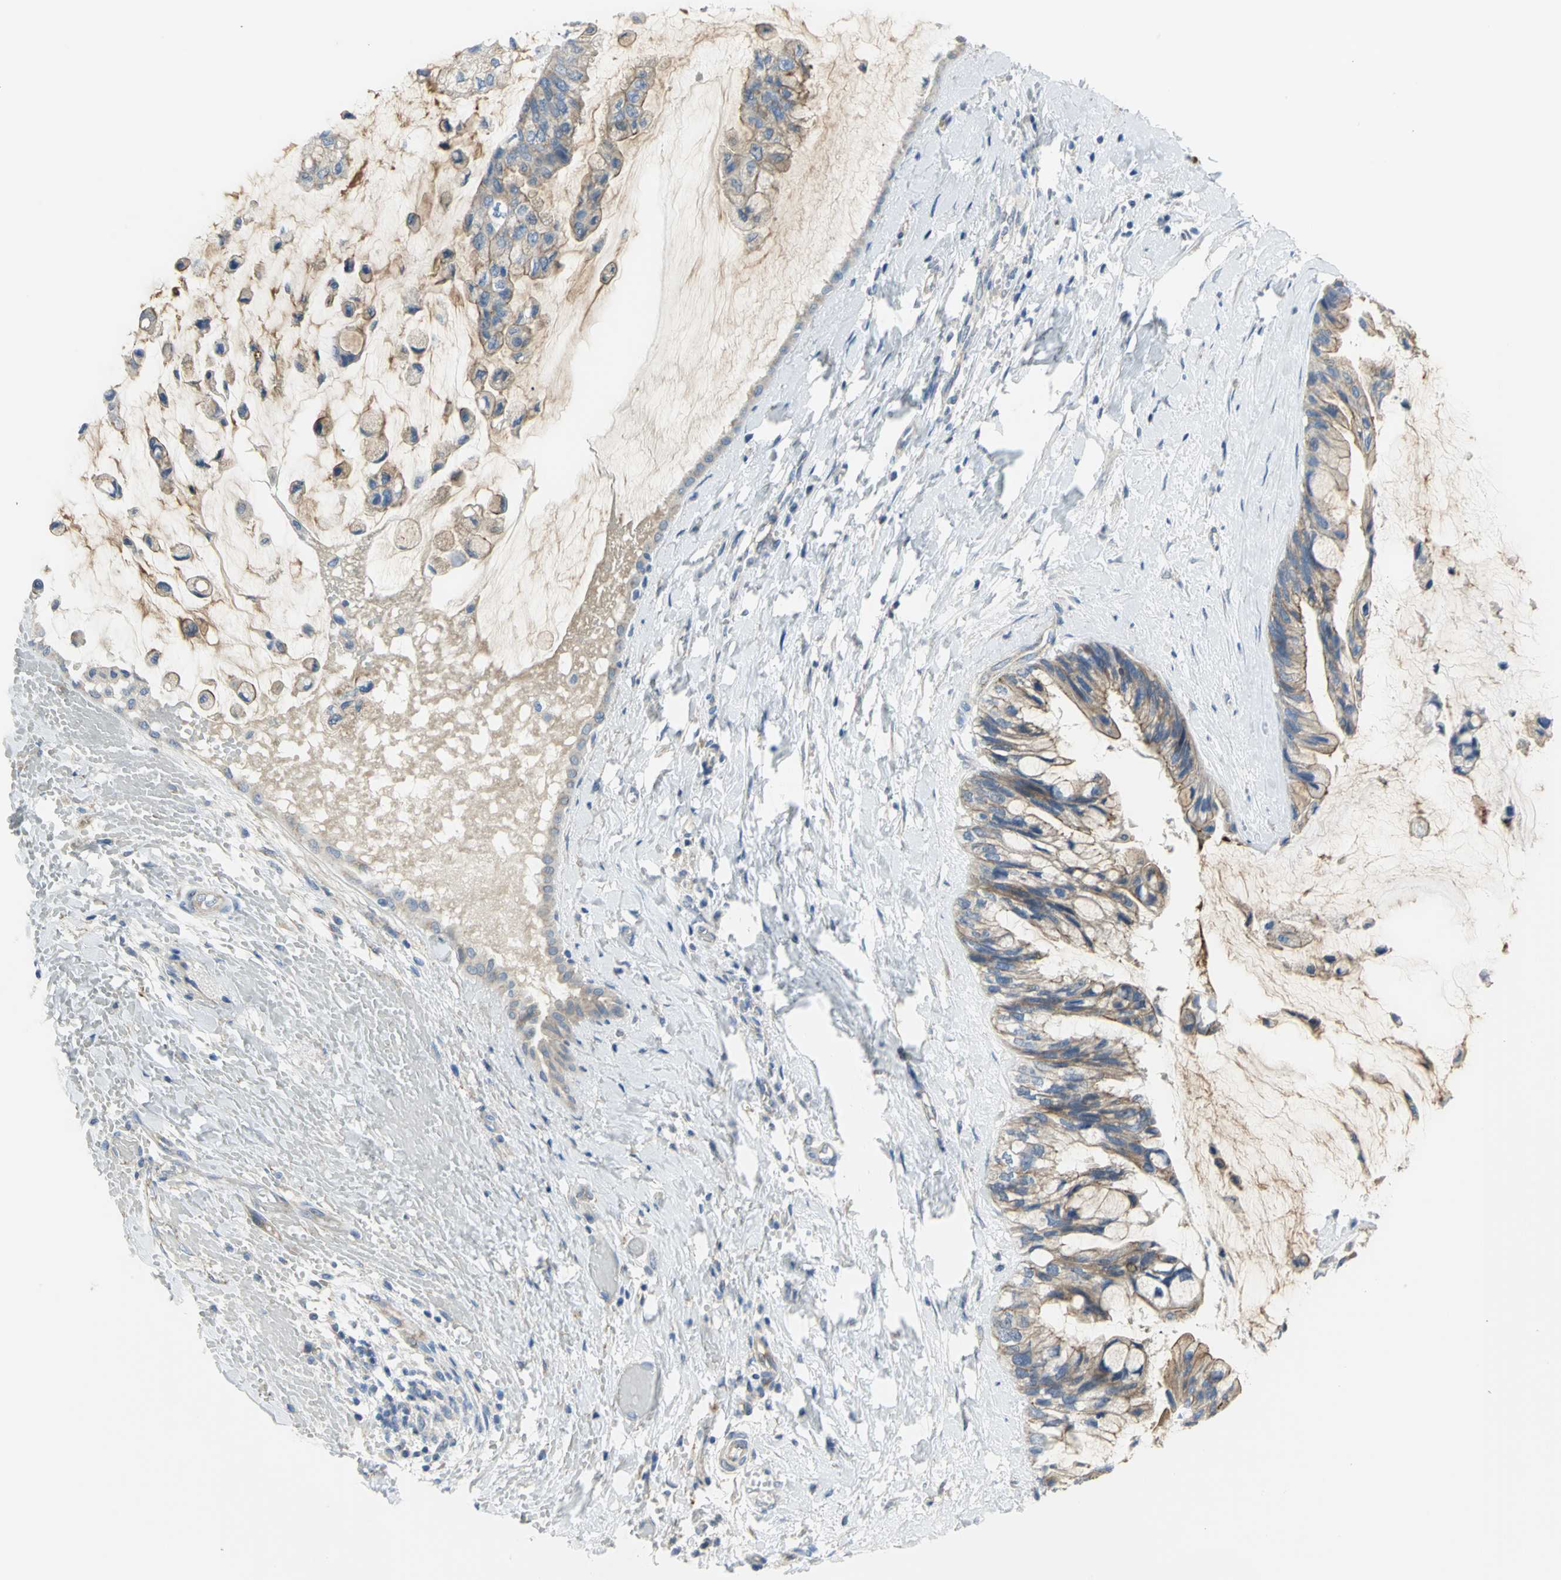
{"staining": {"intensity": "moderate", "quantity": "<25%", "location": "cytoplasmic/membranous"}, "tissue": "ovarian cancer", "cell_type": "Tumor cells", "image_type": "cancer", "snomed": [{"axis": "morphology", "description": "Cystadenocarcinoma, mucinous, NOS"}, {"axis": "topography", "description": "Ovary"}], "caption": "IHC (DAB (3,3'-diaminobenzidine)) staining of ovarian mucinous cystadenocarcinoma exhibits moderate cytoplasmic/membranous protein positivity in about <25% of tumor cells.", "gene": "HTR1F", "patient": {"sex": "female", "age": 39}}